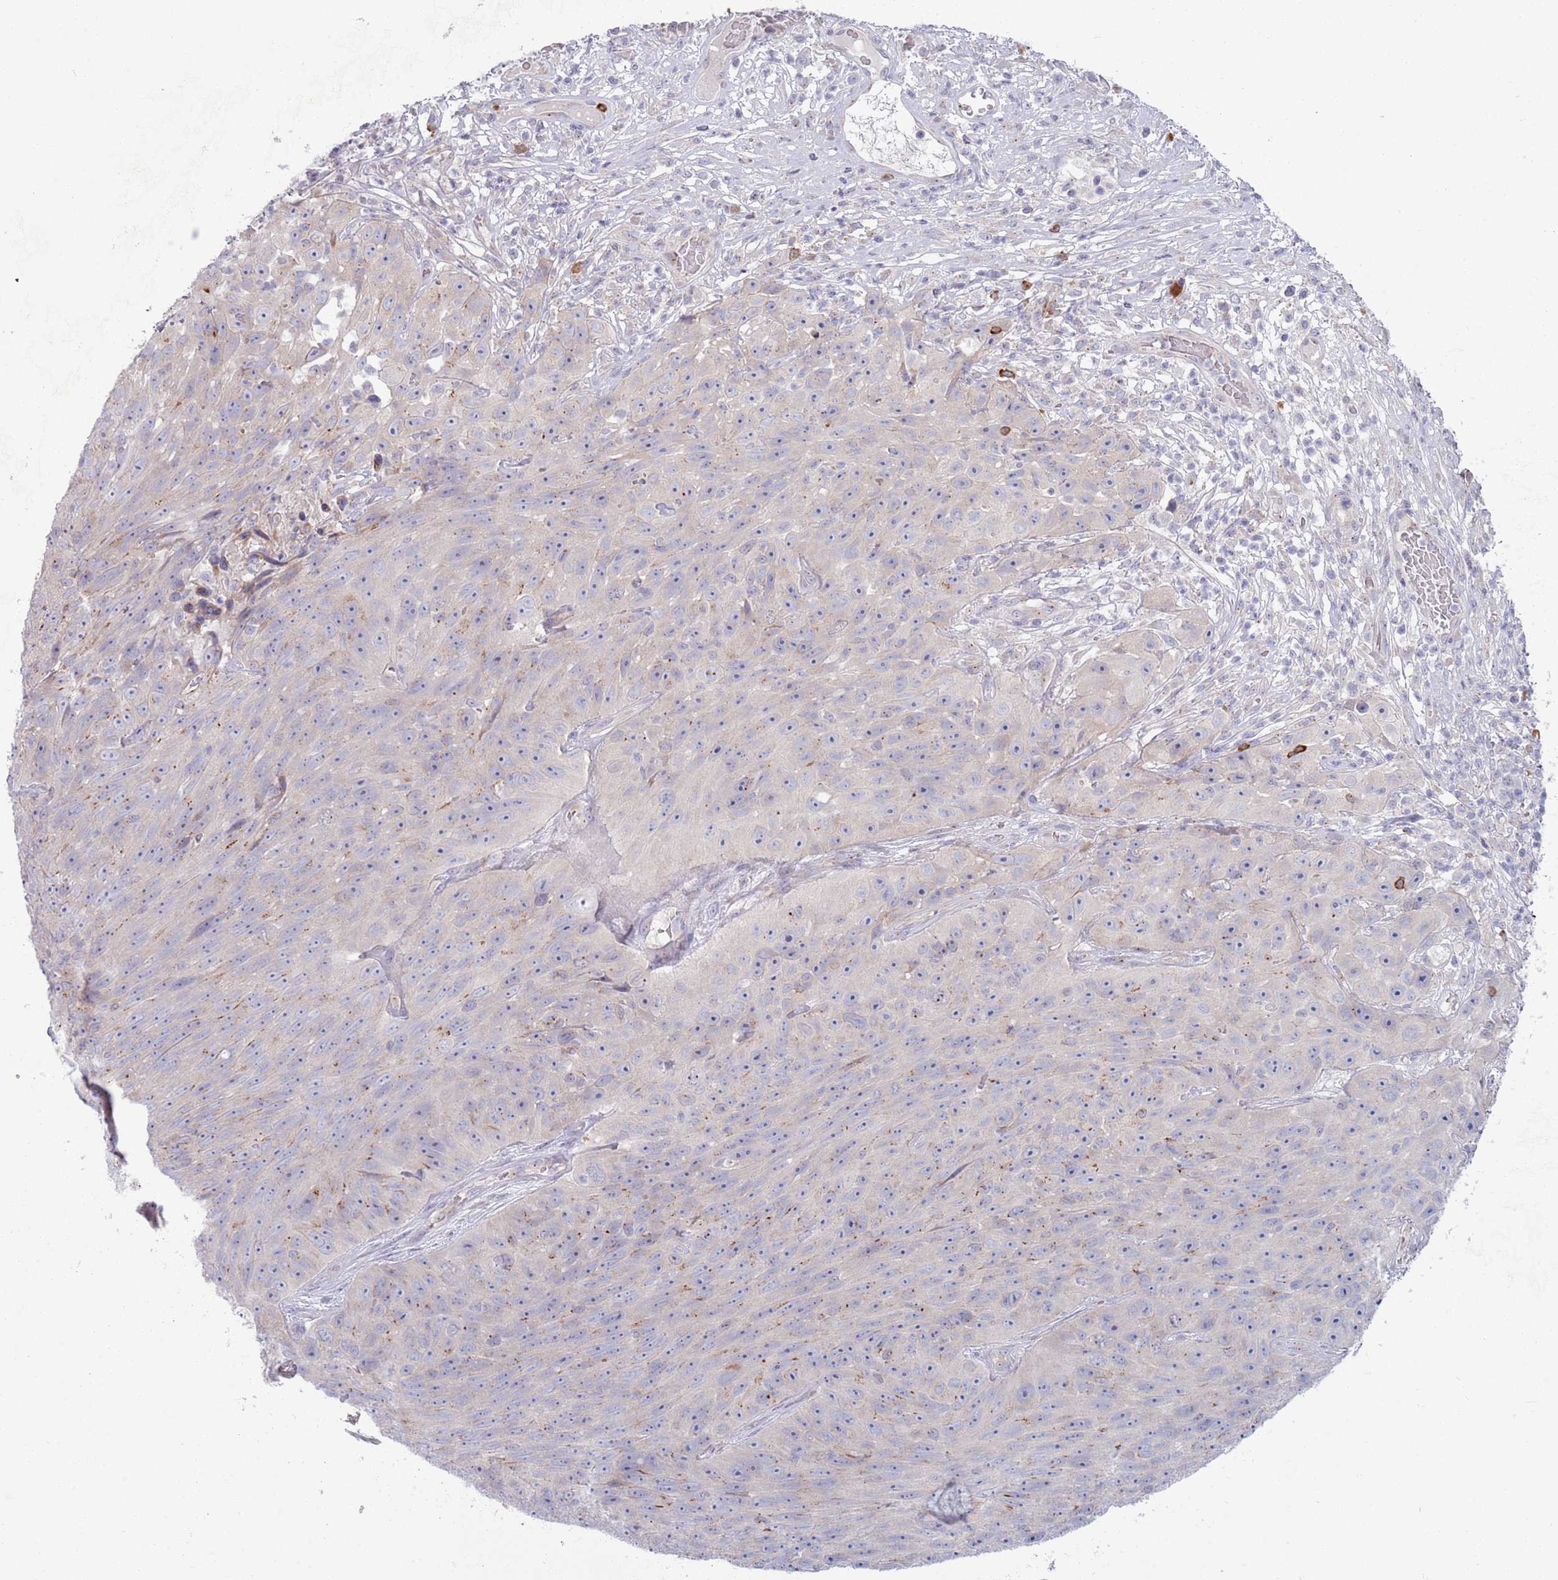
{"staining": {"intensity": "negative", "quantity": "none", "location": "none"}, "tissue": "skin cancer", "cell_type": "Tumor cells", "image_type": "cancer", "snomed": [{"axis": "morphology", "description": "Squamous cell carcinoma, NOS"}, {"axis": "topography", "description": "Skin"}], "caption": "Tumor cells are negative for brown protein staining in skin squamous cell carcinoma.", "gene": "LTB", "patient": {"sex": "female", "age": 87}}